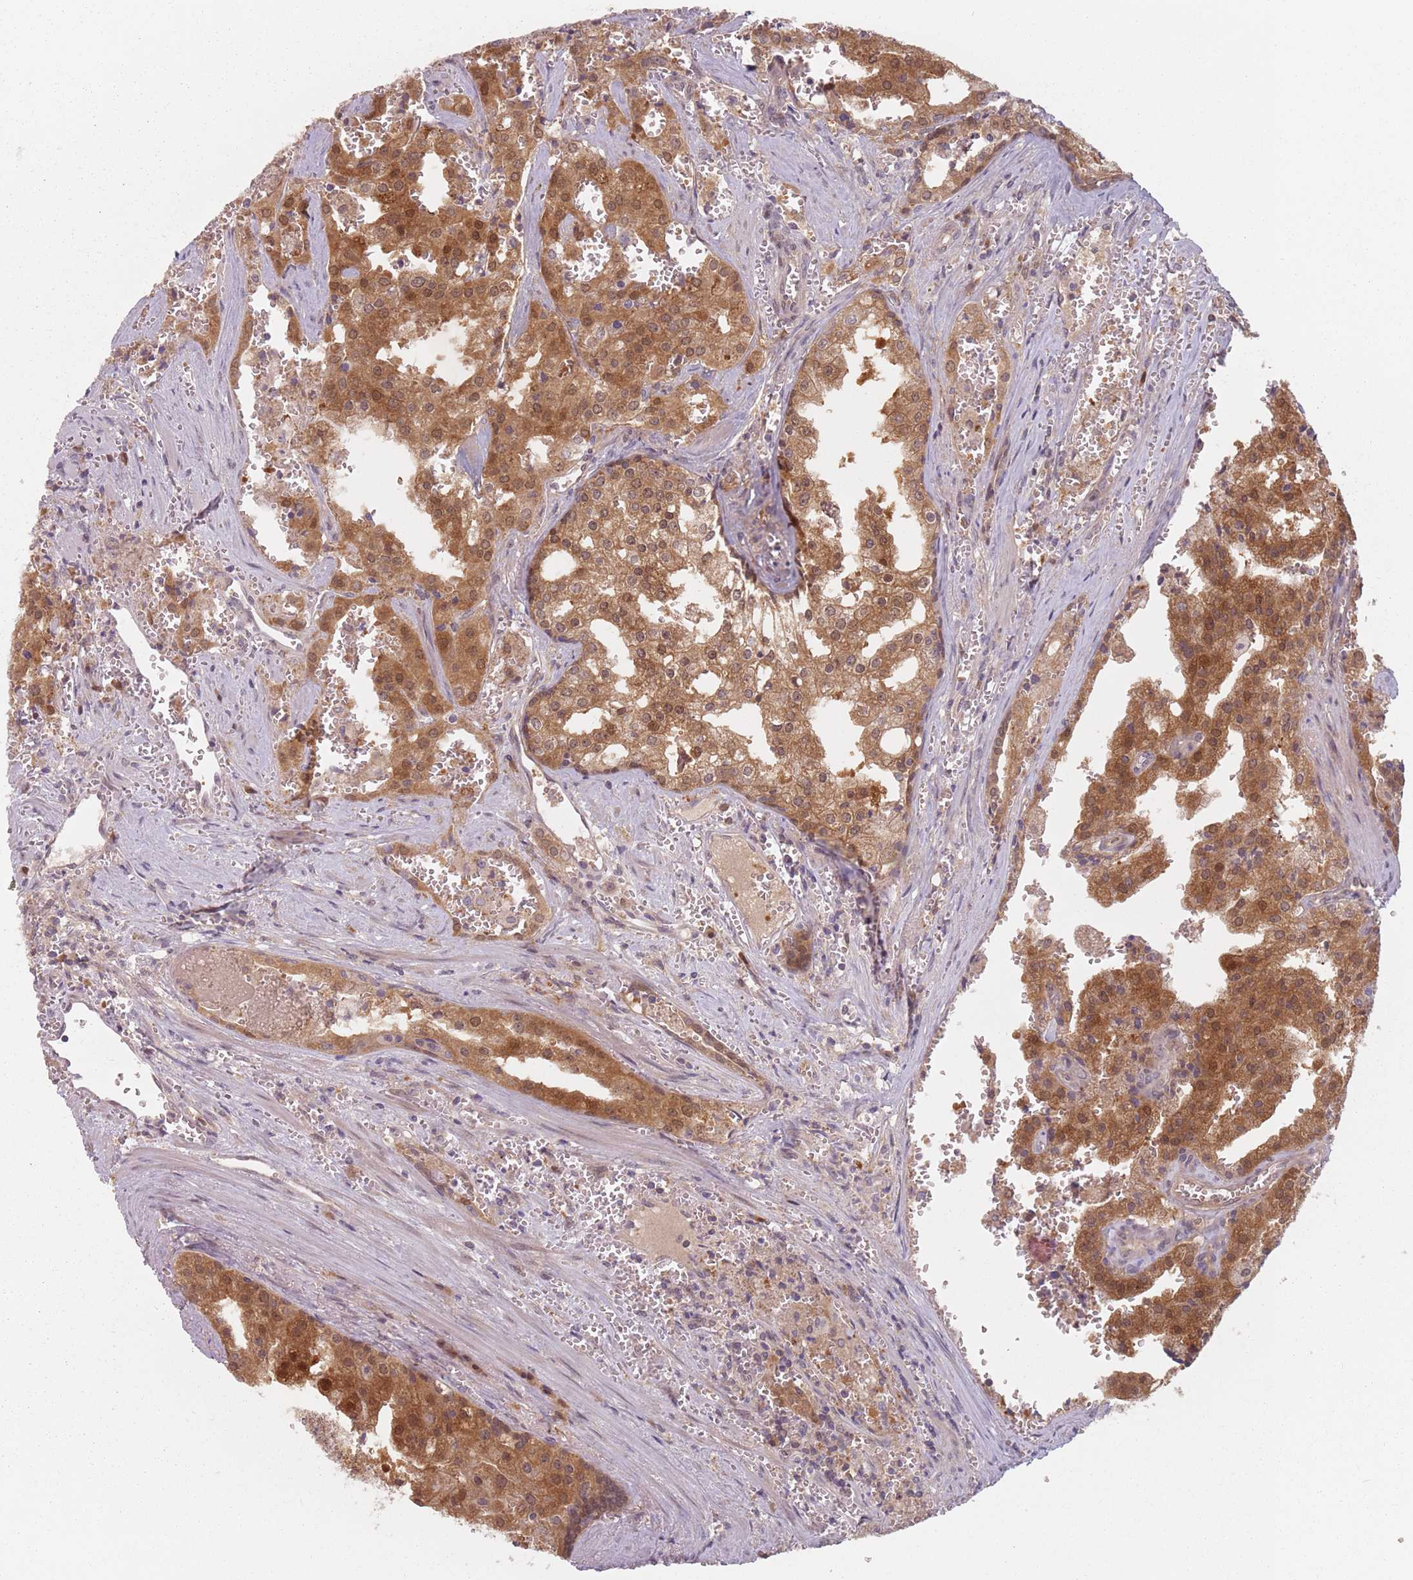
{"staining": {"intensity": "strong", "quantity": ">75%", "location": "cytoplasmic/membranous,nuclear"}, "tissue": "prostate cancer", "cell_type": "Tumor cells", "image_type": "cancer", "snomed": [{"axis": "morphology", "description": "Adenocarcinoma, High grade"}, {"axis": "topography", "description": "Prostate"}], "caption": "About >75% of tumor cells in prostate adenocarcinoma (high-grade) reveal strong cytoplasmic/membranous and nuclear protein staining as visualized by brown immunohistochemical staining.", "gene": "NAXE", "patient": {"sex": "male", "age": 68}}